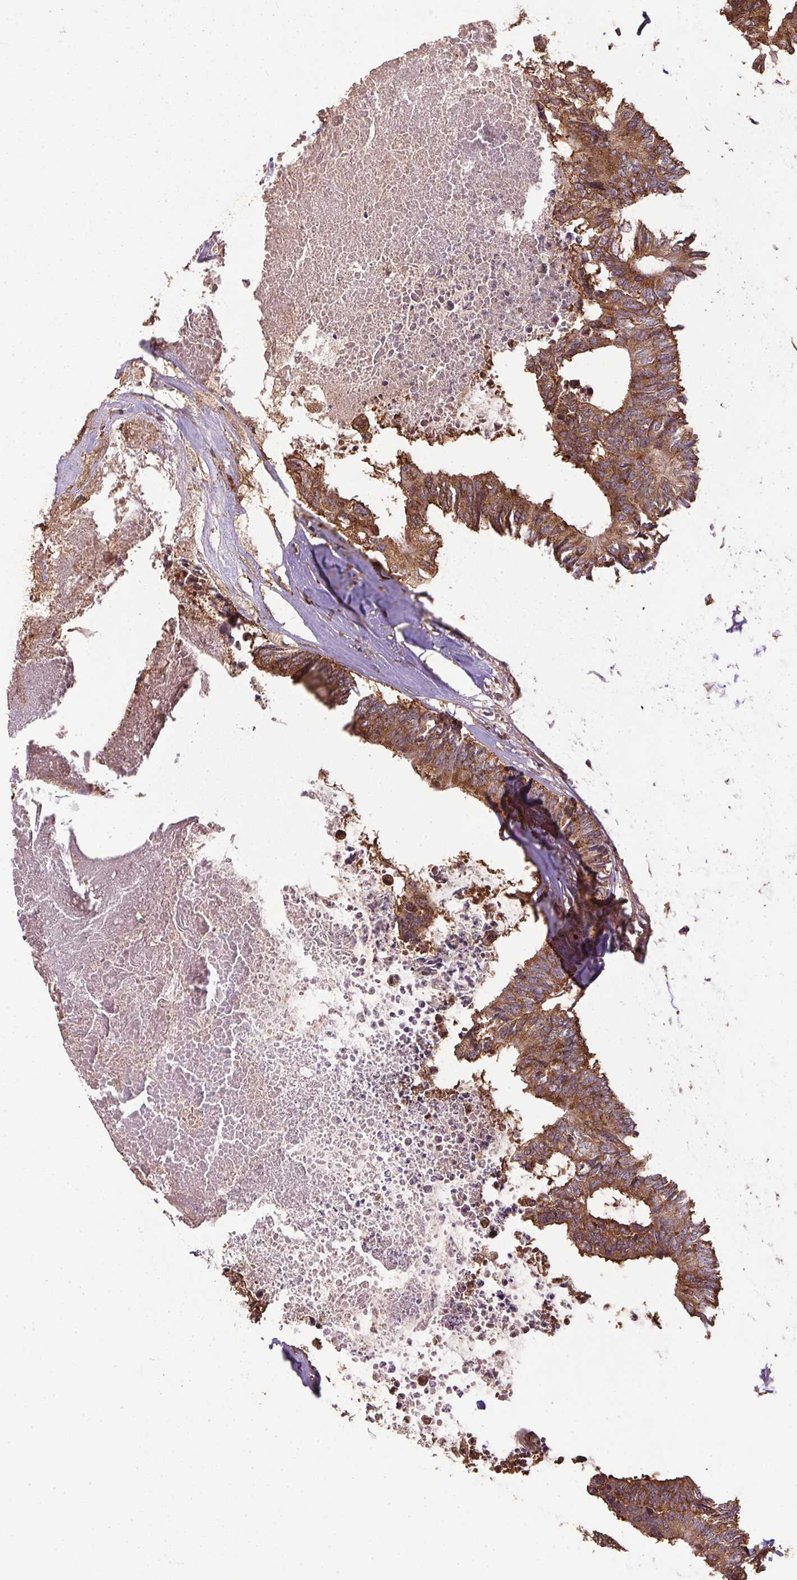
{"staining": {"intensity": "moderate", "quantity": ">75%", "location": "cytoplasmic/membranous"}, "tissue": "colorectal cancer", "cell_type": "Tumor cells", "image_type": "cancer", "snomed": [{"axis": "morphology", "description": "Adenocarcinoma, NOS"}, {"axis": "topography", "description": "Colon"}, {"axis": "topography", "description": "Rectum"}], "caption": "About >75% of tumor cells in human colorectal cancer (adenocarcinoma) show moderate cytoplasmic/membranous protein expression as visualized by brown immunohistochemical staining.", "gene": "EIF2S1", "patient": {"sex": "male", "age": 57}}